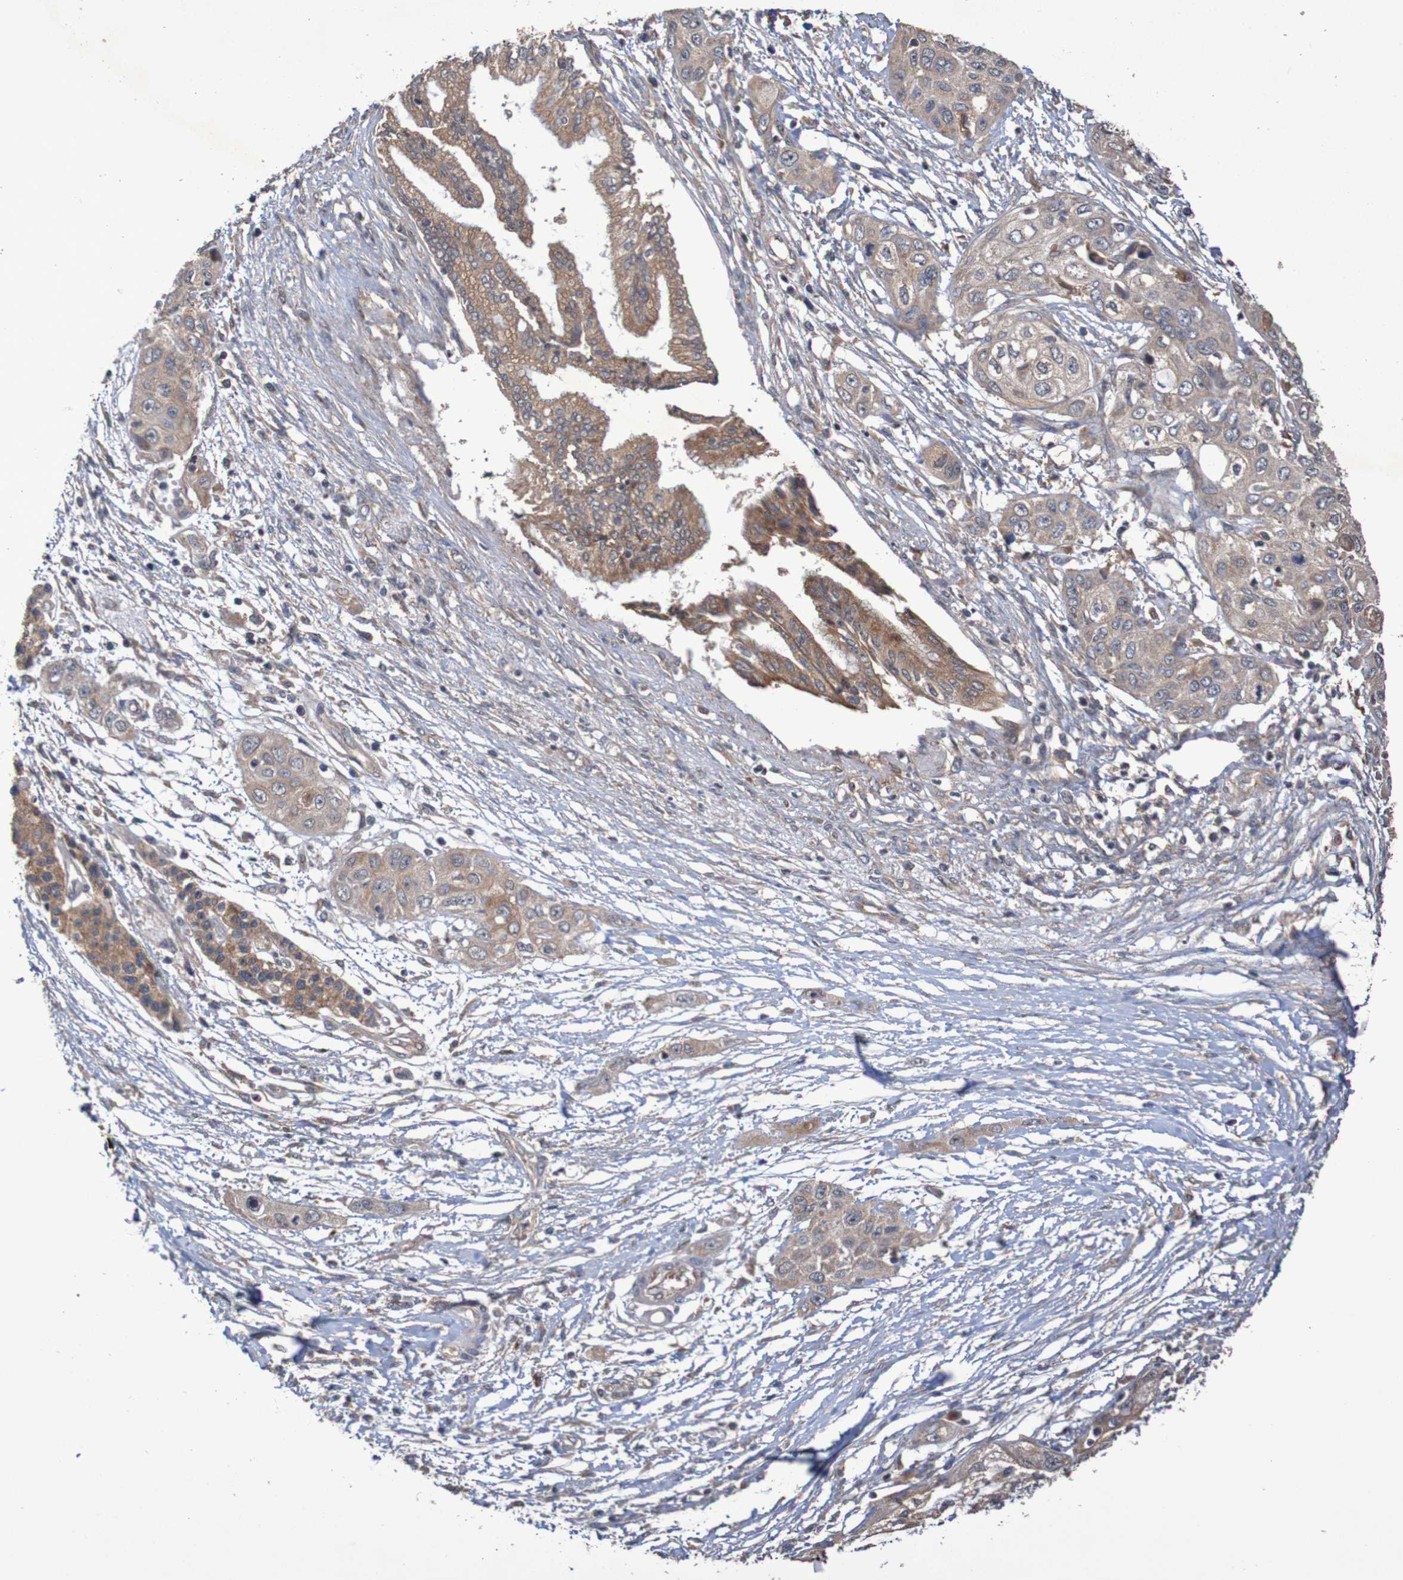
{"staining": {"intensity": "weak", "quantity": ">75%", "location": "cytoplasmic/membranous"}, "tissue": "pancreatic cancer", "cell_type": "Tumor cells", "image_type": "cancer", "snomed": [{"axis": "morphology", "description": "Adenocarcinoma, NOS"}, {"axis": "topography", "description": "Pancreas"}], "caption": "Pancreatic cancer stained with IHC exhibits weak cytoplasmic/membranous expression in approximately >75% of tumor cells.", "gene": "PHYH", "patient": {"sex": "female", "age": 70}}